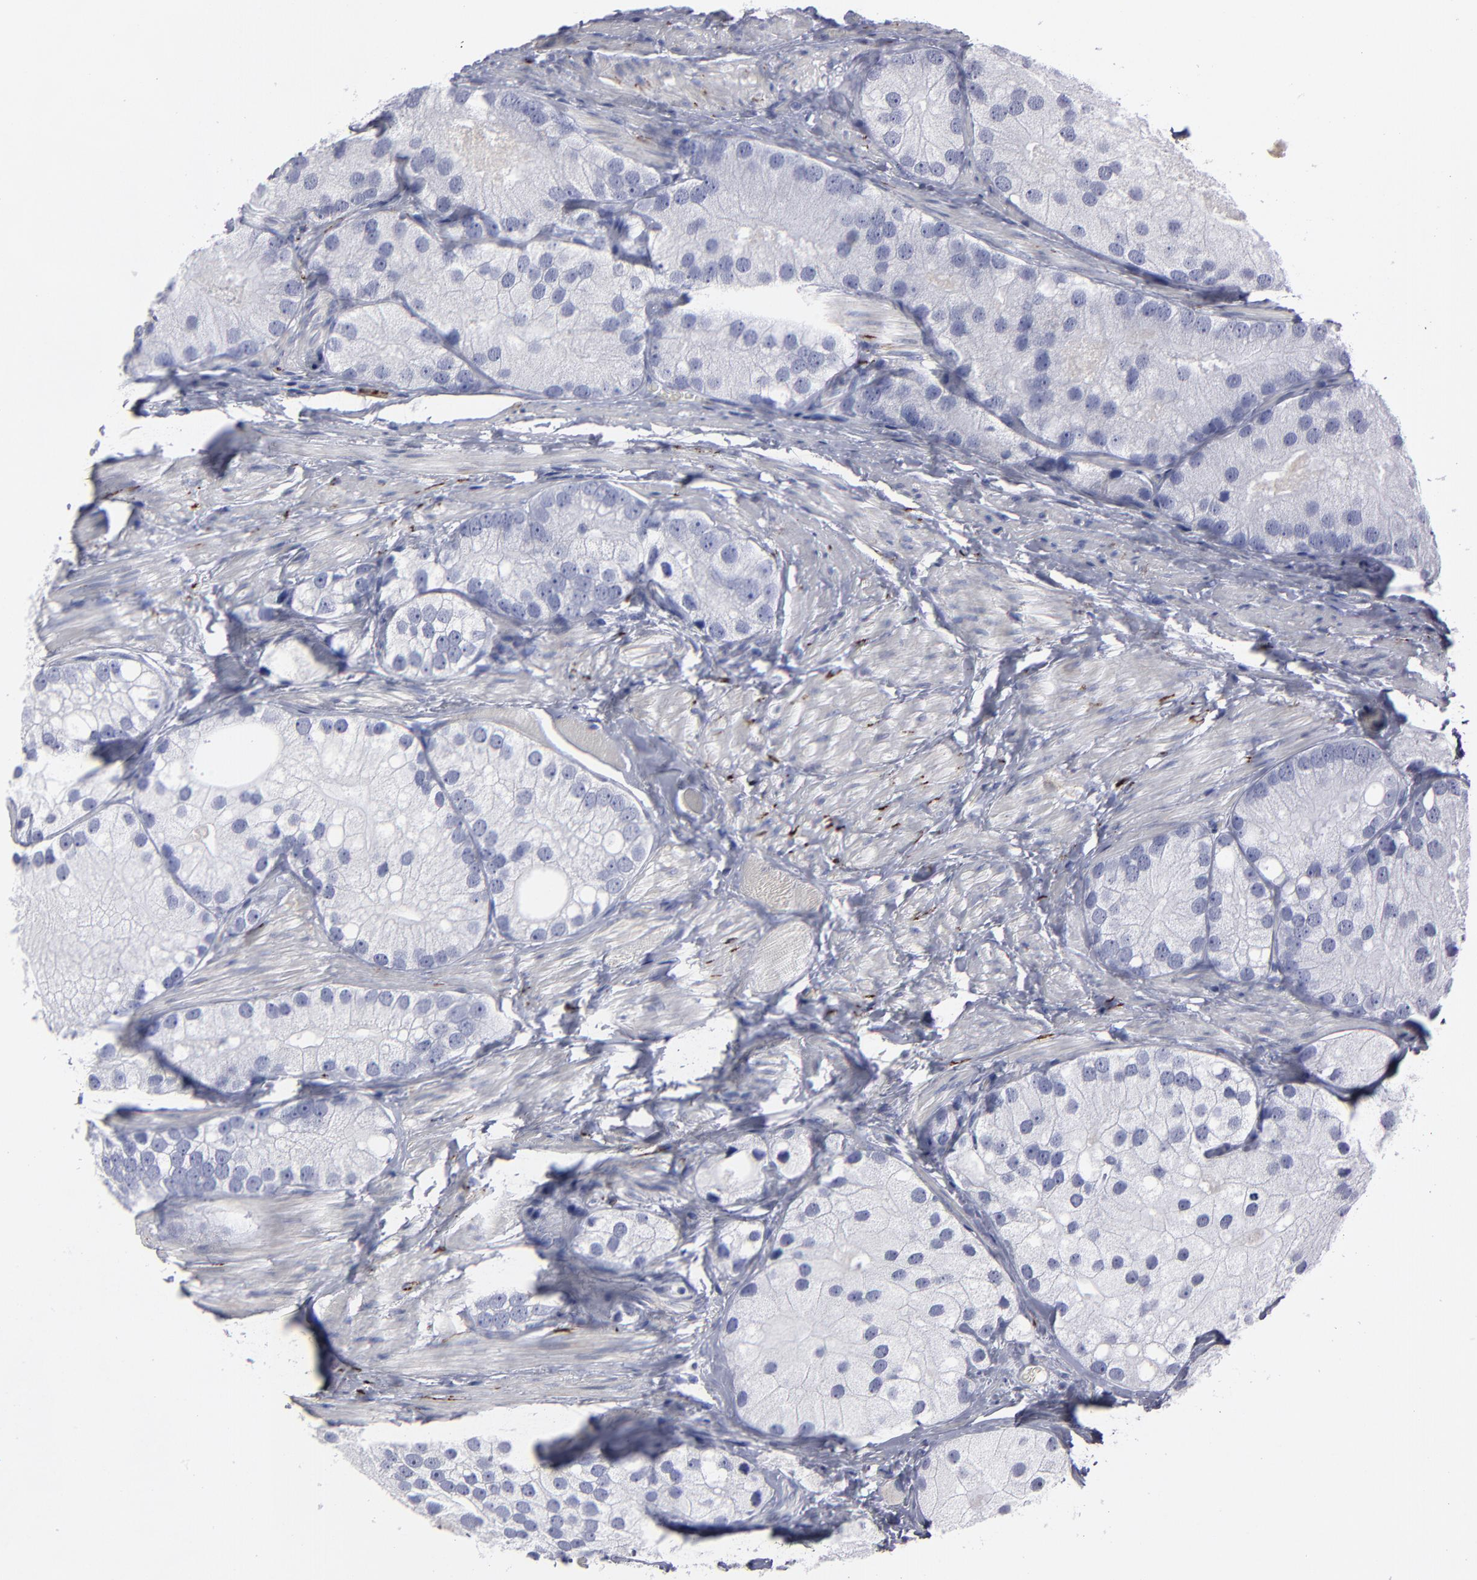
{"staining": {"intensity": "negative", "quantity": "none", "location": "none"}, "tissue": "prostate cancer", "cell_type": "Tumor cells", "image_type": "cancer", "snomed": [{"axis": "morphology", "description": "Adenocarcinoma, Low grade"}, {"axis": "topography", "description": "Prostate"}], "caption": "Protein analysis of prostate cancer (low-grade adenocarcinoma) shows no significant expression in tumor cells.", "gene": "CADM3", "patient": {"sex": "male", "age": 69}}